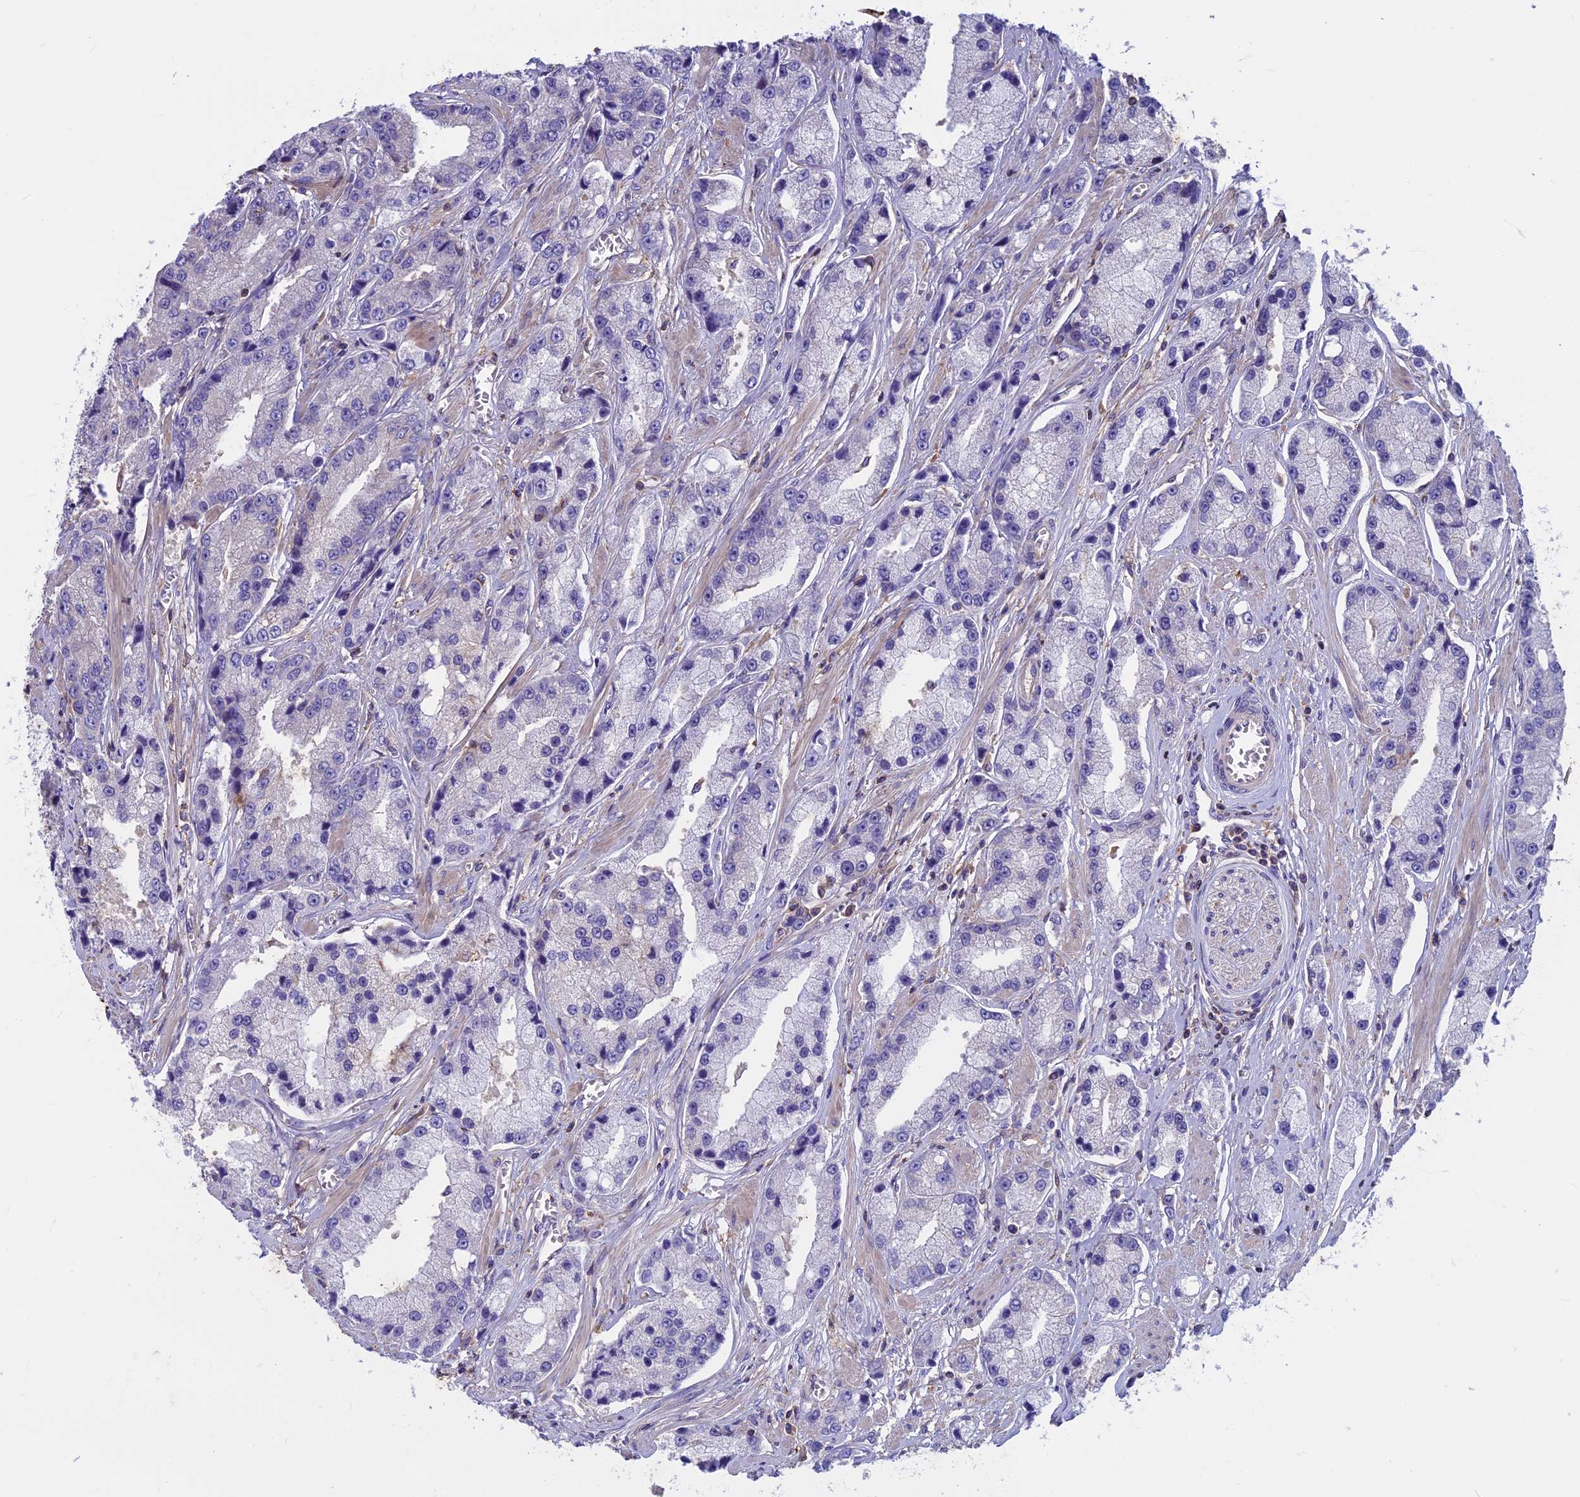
{"staining": {"intensity": "negative", "quantity": "none", "location": "none"}, "tissue": "prostate cancer", "cell_type": "Tumor cells", "image_type": "cancer", "snomed": [{"axis": "morphology", "description": "Adenocarcinoma, High grade"}, {"axis": "topography", "description": "Prostate"}], "caption": "An image of human prostate cancer (adenocarcinoma (high-grade)) is negative for staining in tumor cells.", "gene": "CDAN1", "patient": {"sex": "male", "age": 74}}